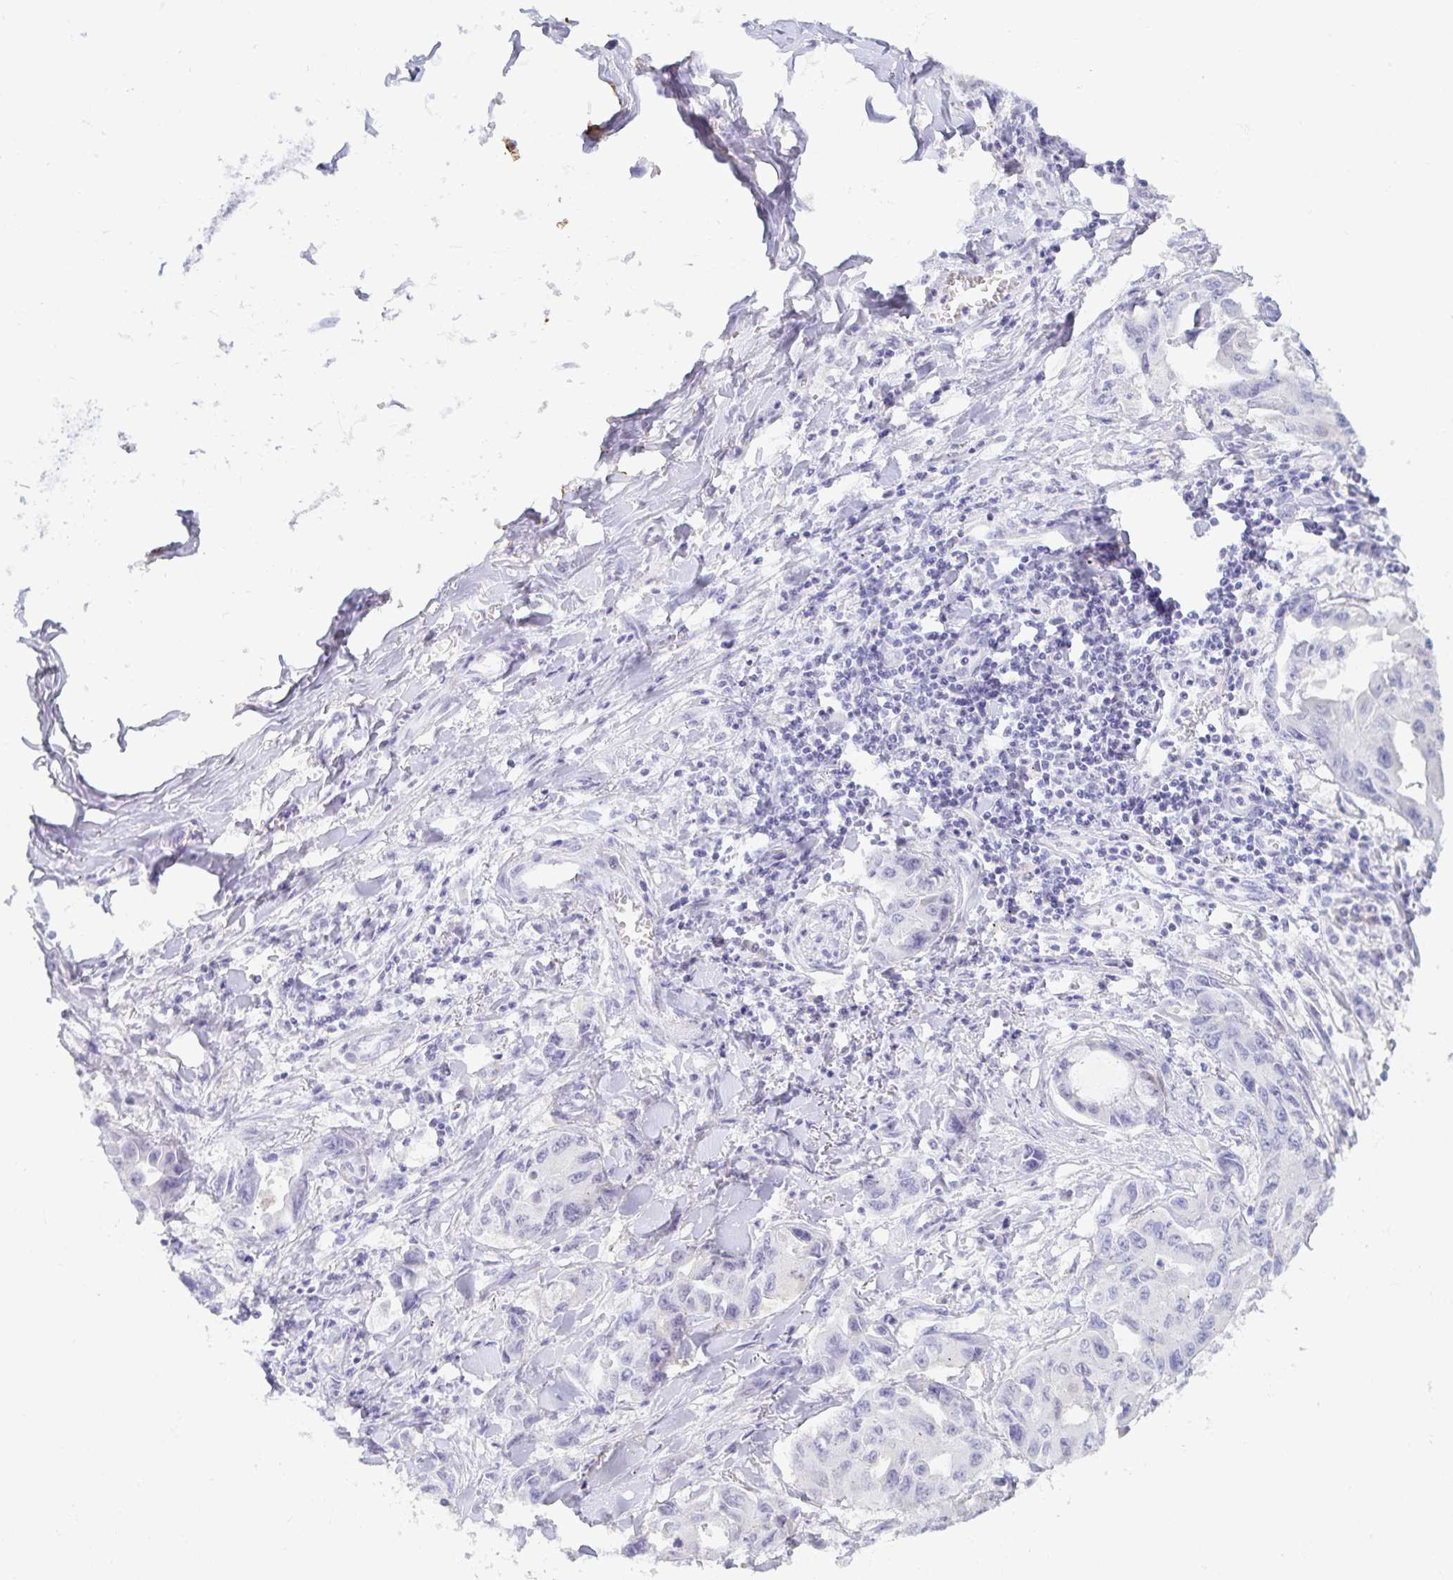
{"staining": {"intensity": "negative", "quantity": "none", "location": "none"}, "tissue": "lung cancer", "cell_type": "Tumor cells", "image_type": "cancer", "snomed": [{"axis": "morphology", "description": "Adenocarcinoma, NOS"}, {"axis": "topography", "description": "Lung"}], "caption": "Lung cancer (adenocarcinoma) was stained to show a protein in brown. There is no significant expression in tumor cells.", "gene": "MON2", "patient": {"sex": "male", "age": 64}}